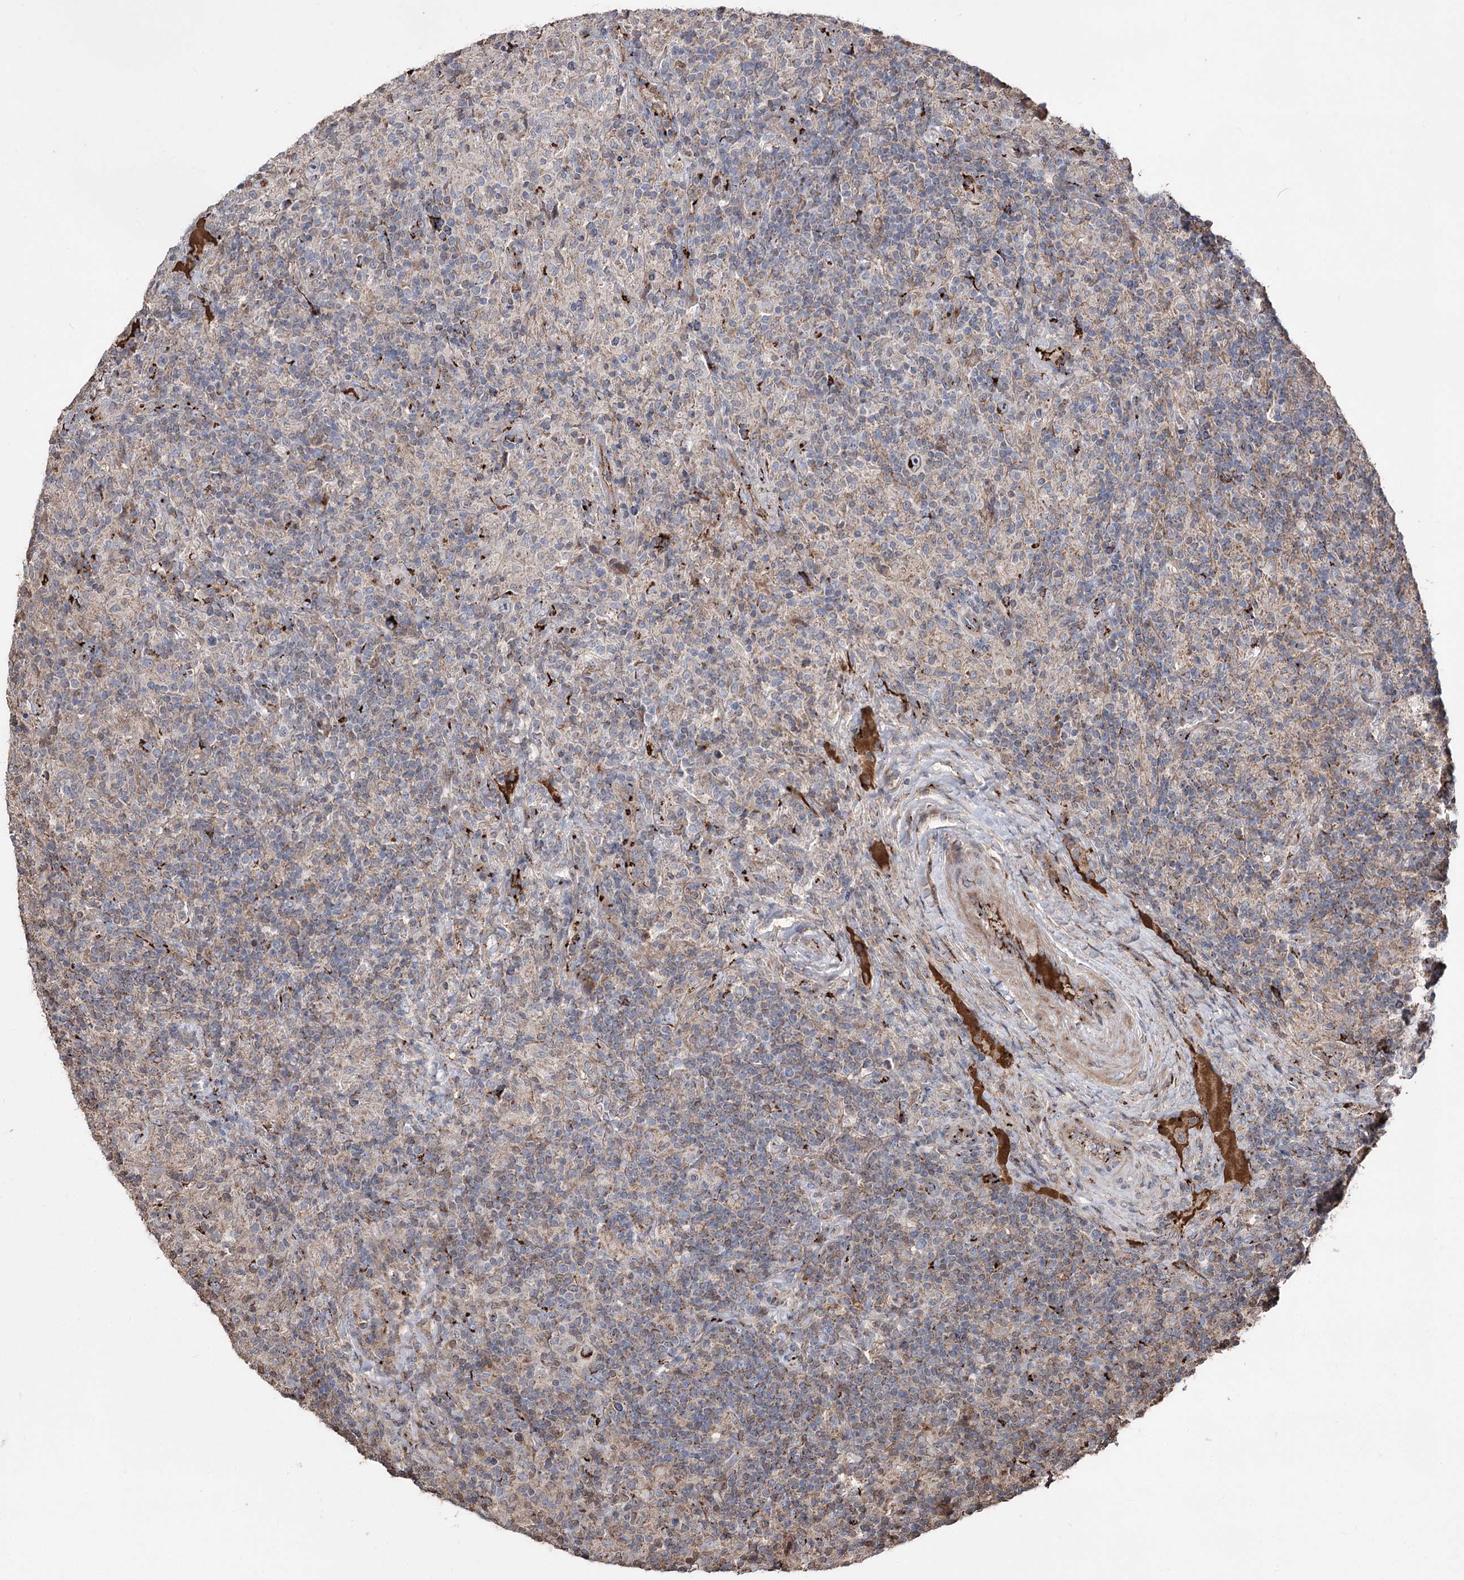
{"staining": {"intensity": "strong", "quantity": "<25%", "location": "cytoplasmic/membranous"}, "tissue": "lymphoma", "cell_type": "Tumor cells", "image_type": "cancer", "snomed": [{"axis": "morphology", "description": "Hodgkin's disease, NOS"}, {"axis": "topography", "description": "Lymph node"}], "caption": "Human lymphoma stained with a protein marker demonstrates strong staining in tumor cells.", "gene": "ARHGAP20", "patient": {"sex": "male", "age": 70}}